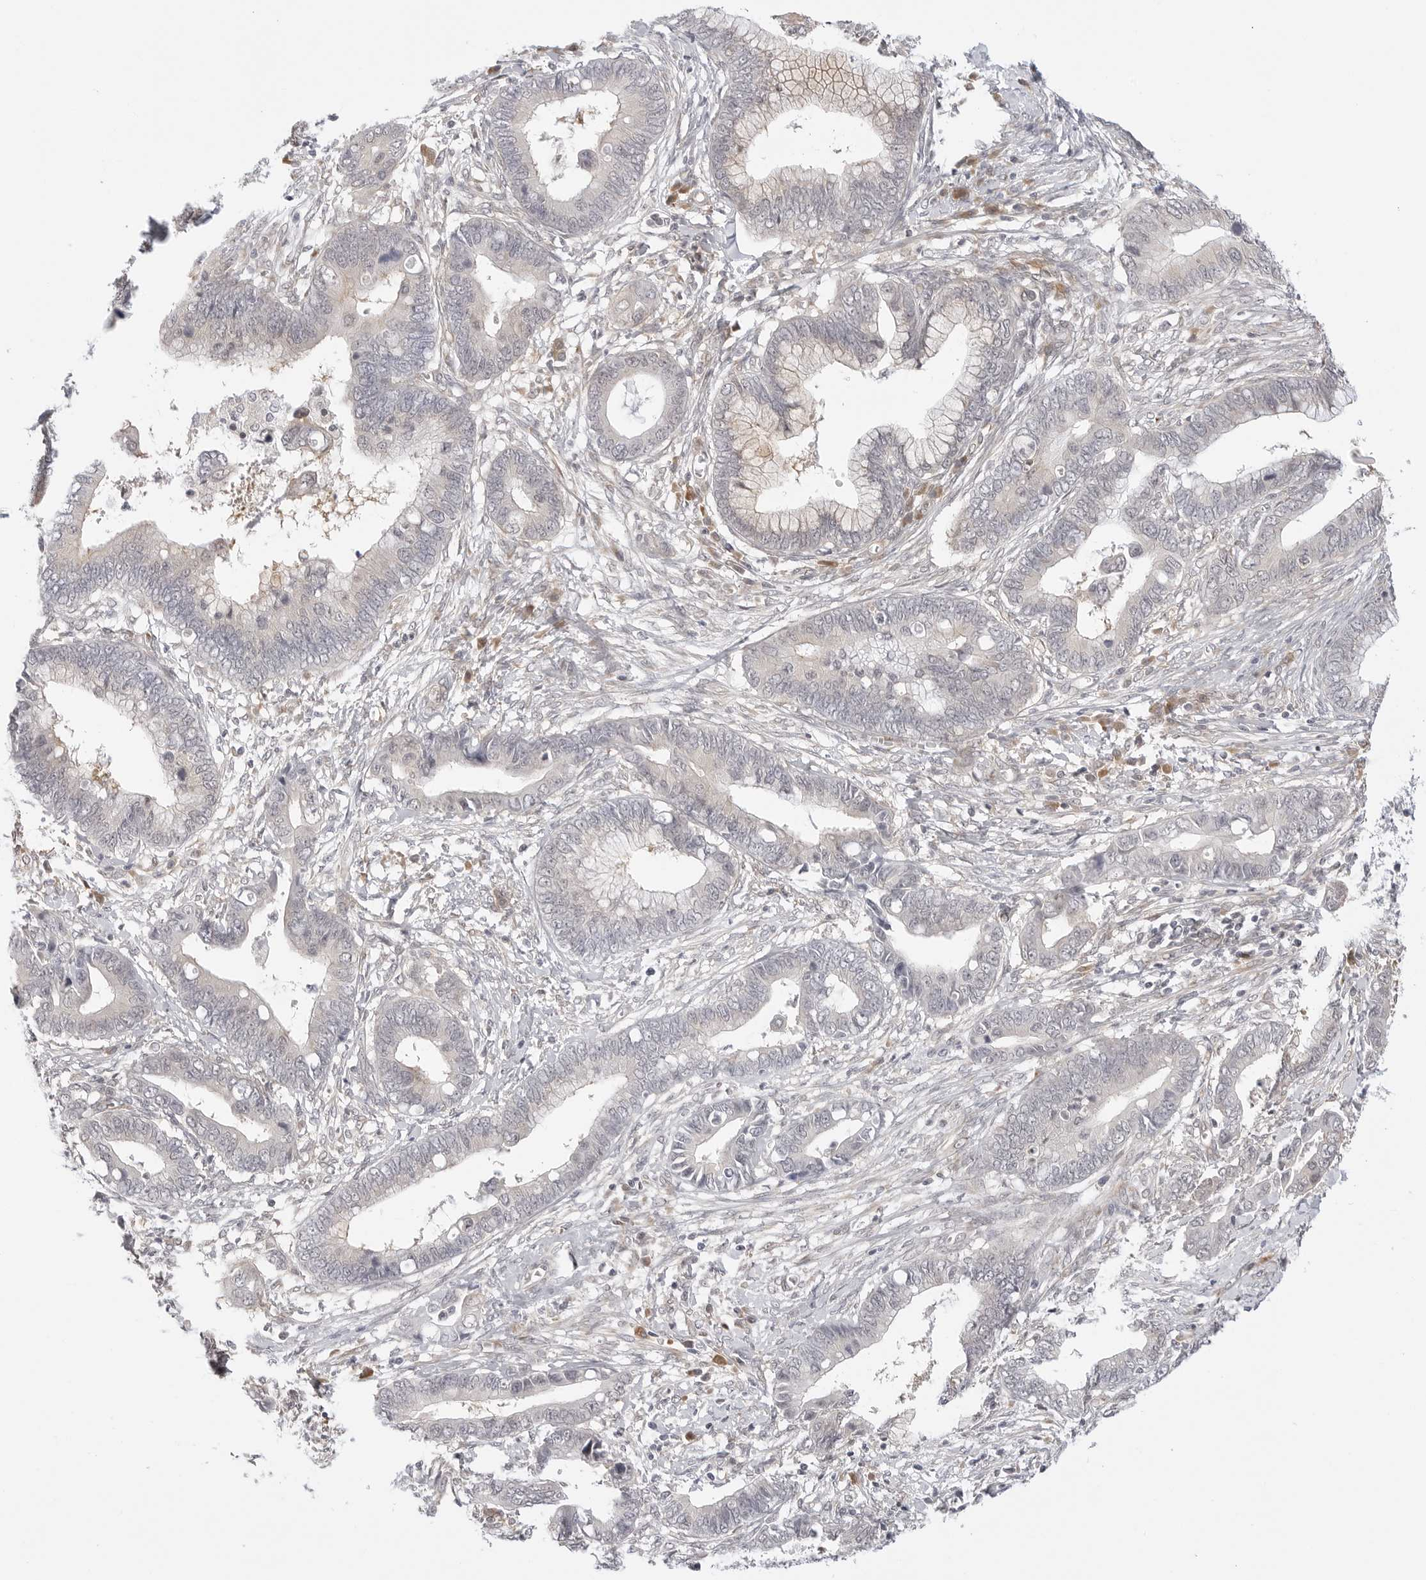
{"staining": {"intensity": "weak", "quantity": "<25%", "location": "cytoplasmic/membranous"}, "tissue": "cervical cancer", "cell_type": "Tumor cells", "image_type": "cancer", "snomed": [{"axis": "morphology", "description": "Adenocarcinoma, NOS"}, {"axis": "topography", "description": "Cervix"}], "caption": "Cervical adenocarcinoma was stained to show a protein in brown. There is no significant positivity in tumor cells.", "gene": "TCP1", "patient": {"sex": "female", "age": 44}}